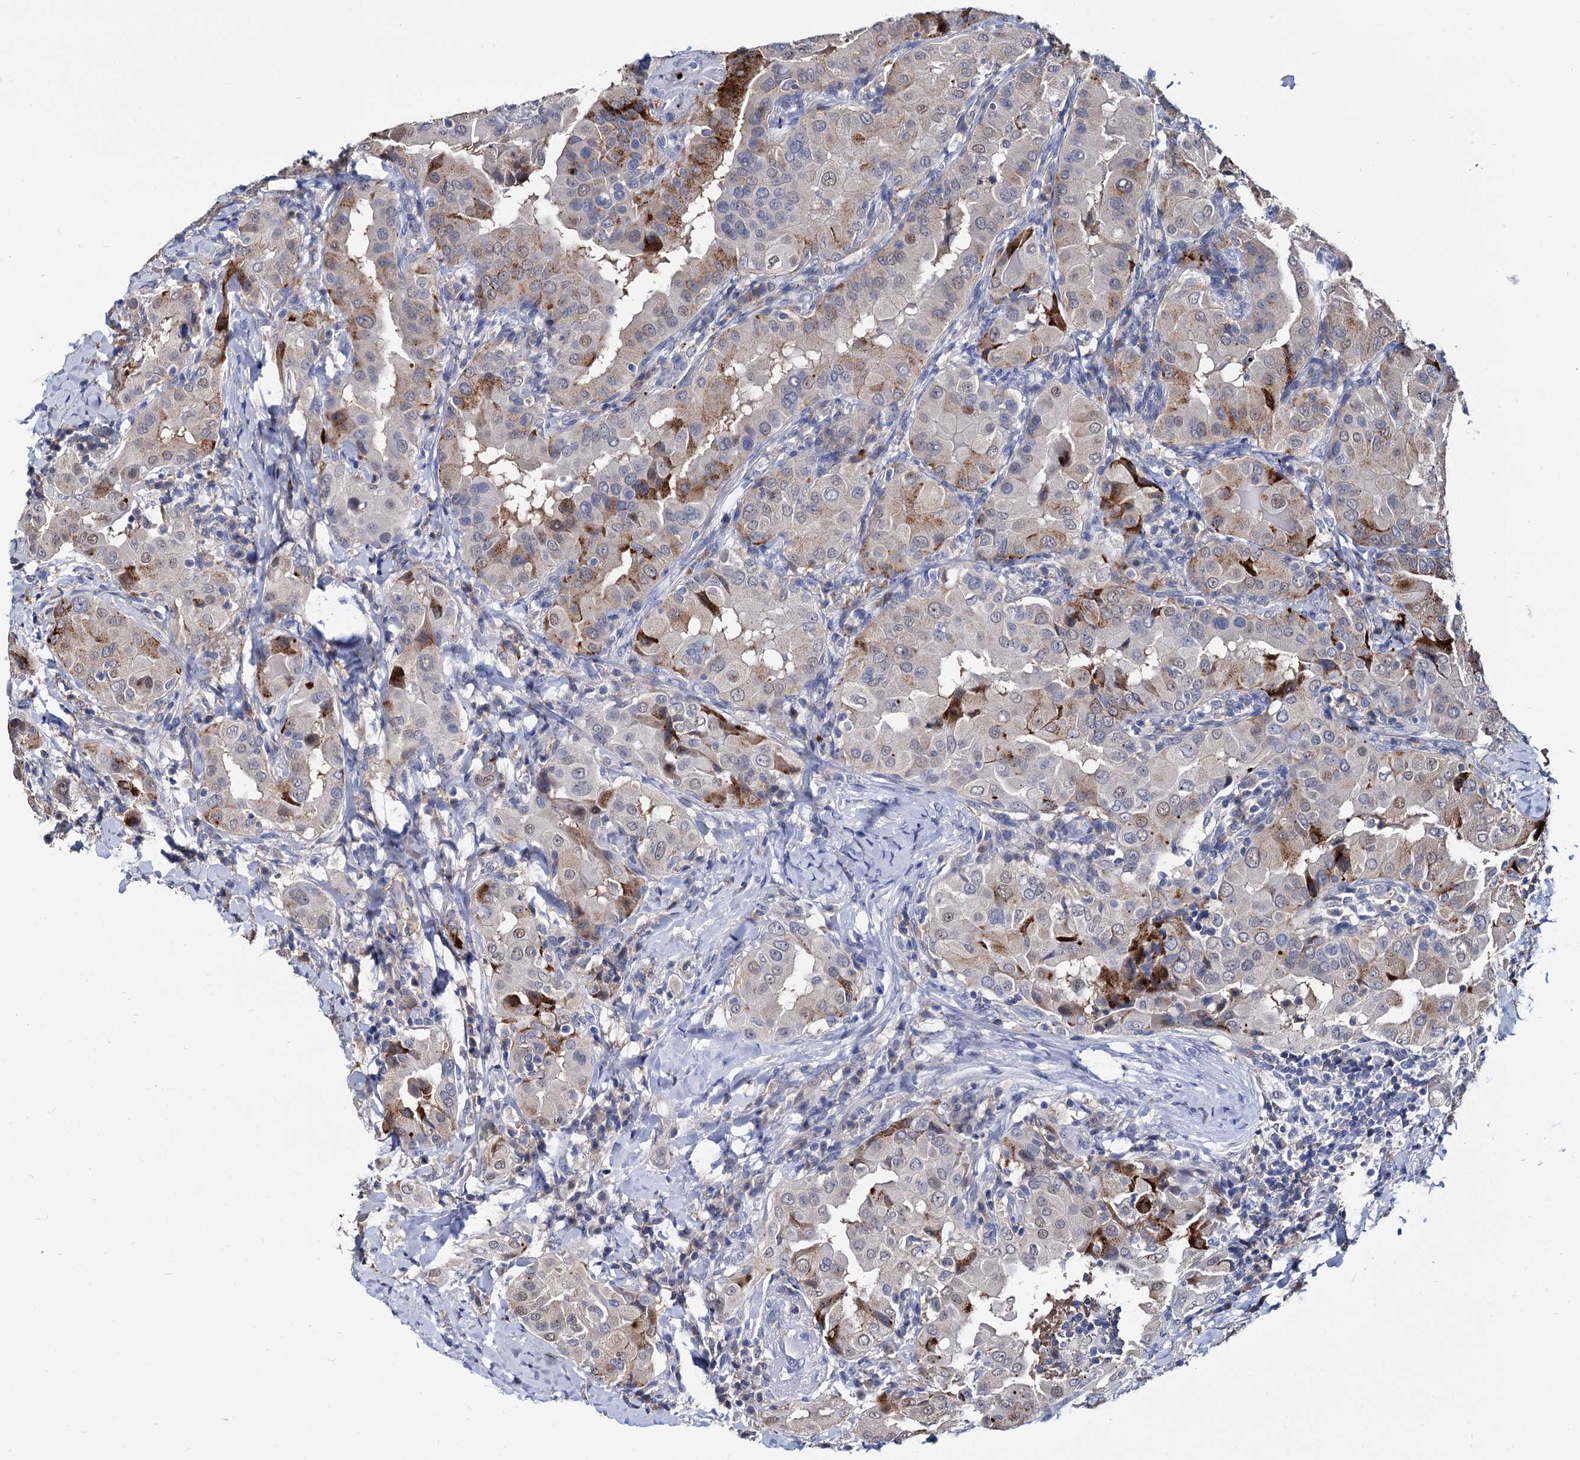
{"staining": {"intensity": "strong", "quantity": "<25%", "location": "cytoplasmic/membranous"}, "tissue": "thyroid cancer", "cell_type": "Tumor cells", "image_type": "cancer", "snomed": [{"axis": "morphology", "description": "Papillary adenocarcinoma, NOS"}, {"axis": "topography", "description": "Thyroid gland"}], "caption": "This histopathology image demonstrates immunohistochemistry staining of human thyroid cancer (papillary adenocarcinoma), with medium strong cytoplasmic/membranous staining in approximately <25% of tumor cells.", "gene": "PSMD4", "patient": {"sex": "male", "age": 33}}